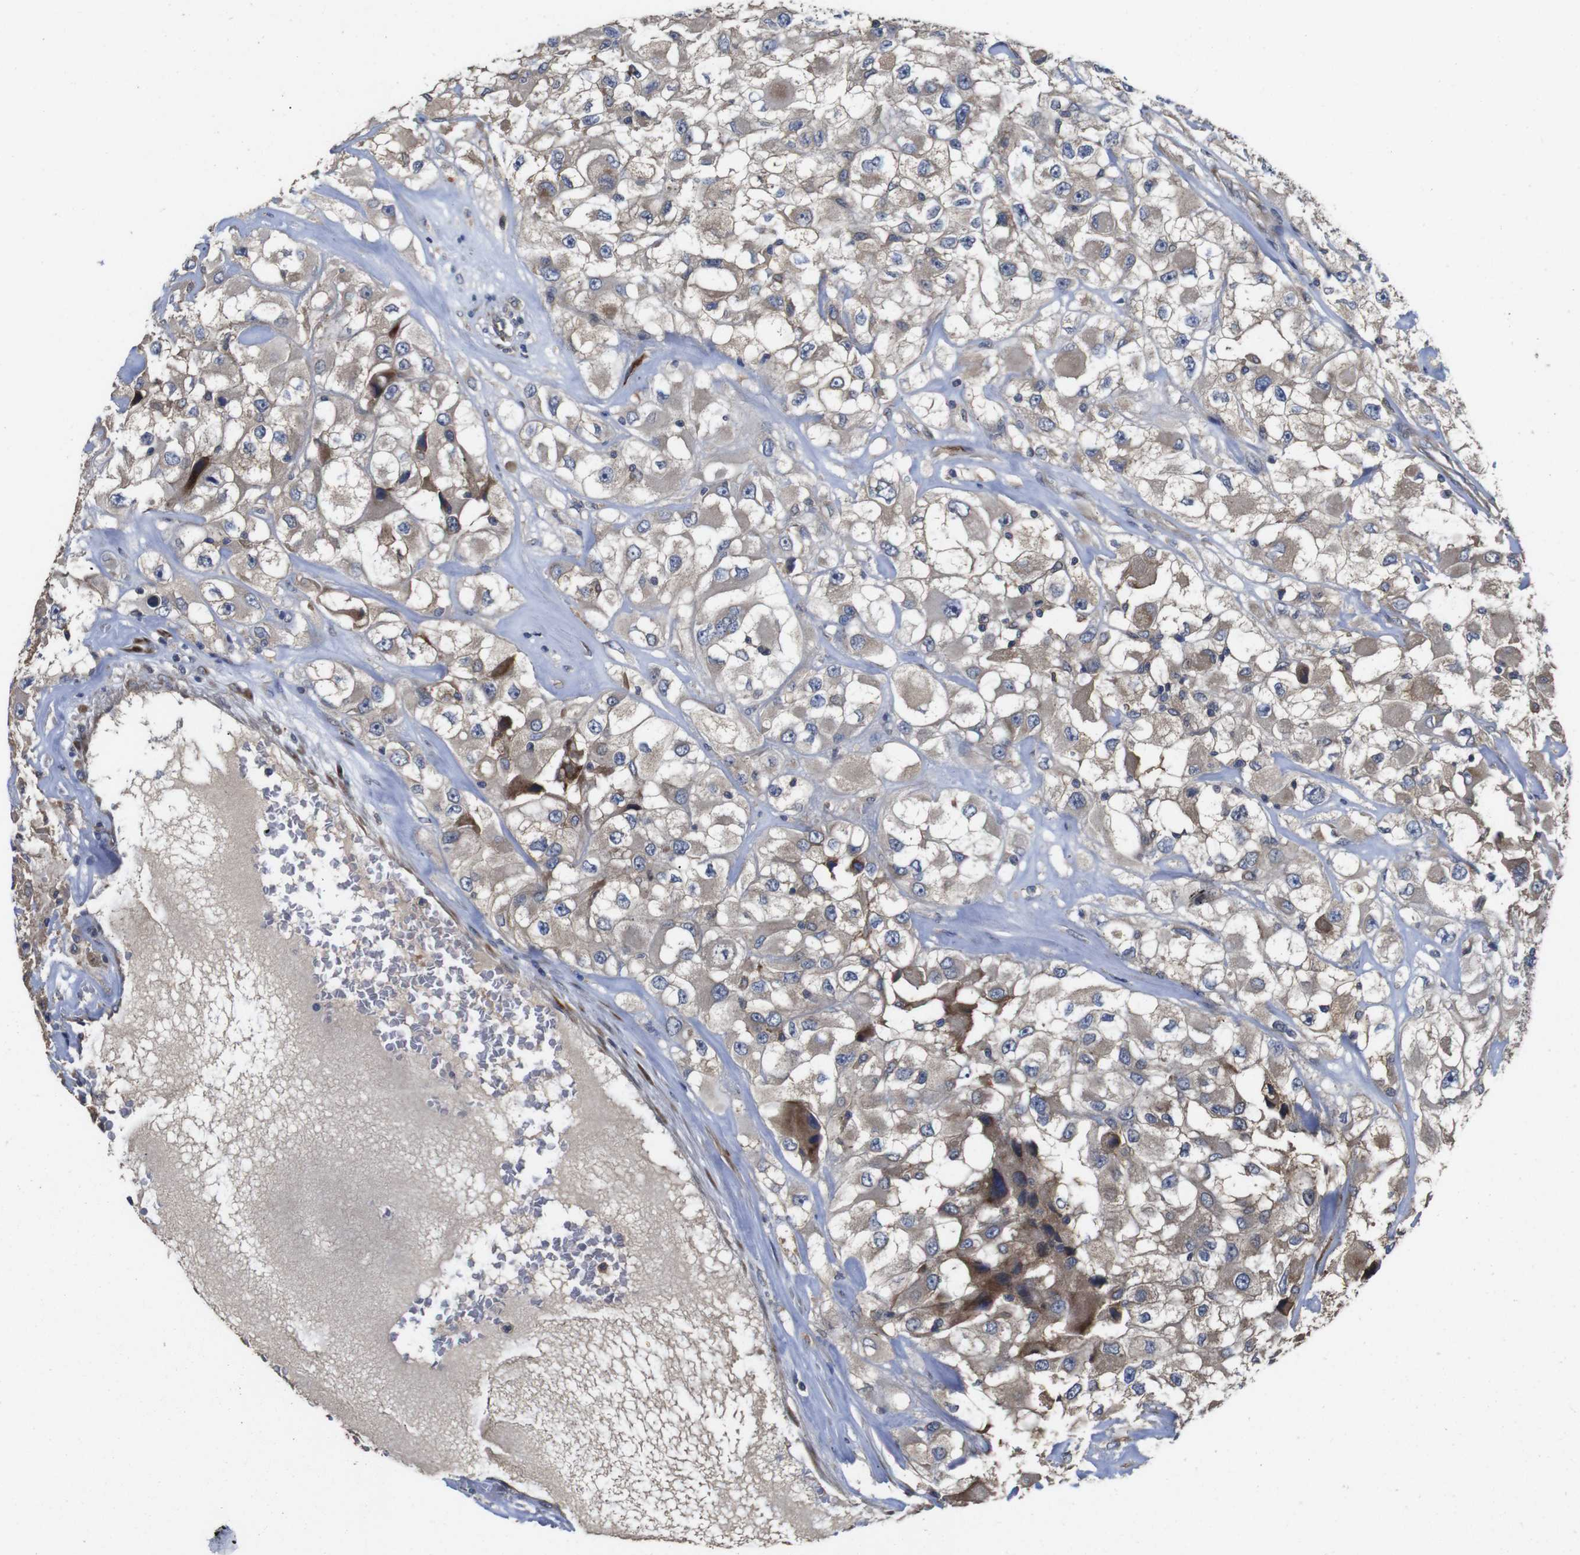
{"staining": {"intensity": "moderate", "quantity": "<25%", "location": "cytoplasmic/membranous"}, "tissue": "renal cancer", "cell_type": "Tumor cells", "image_type": "cancer", "snomed": [{"axis": "morphology", "description": "Adenocarcinoma, NOS"}, {"axis": "topography", "description": "Kidney"}], "caption": "The micrograph demonstrates a brown stain indicating the presence of a protein in the cytoplasmic/membranous of tumor cells in renal cancer (adenocarcinoma). The protein of interest is stained brown, and the nuclei are stained in blue (DAB (3,3'-diaminobenzidine) IHC with brightfield microscopy, high magnification).", "gene": "ARHGAP24", "patient": {"sex": "female", "age": 52}}